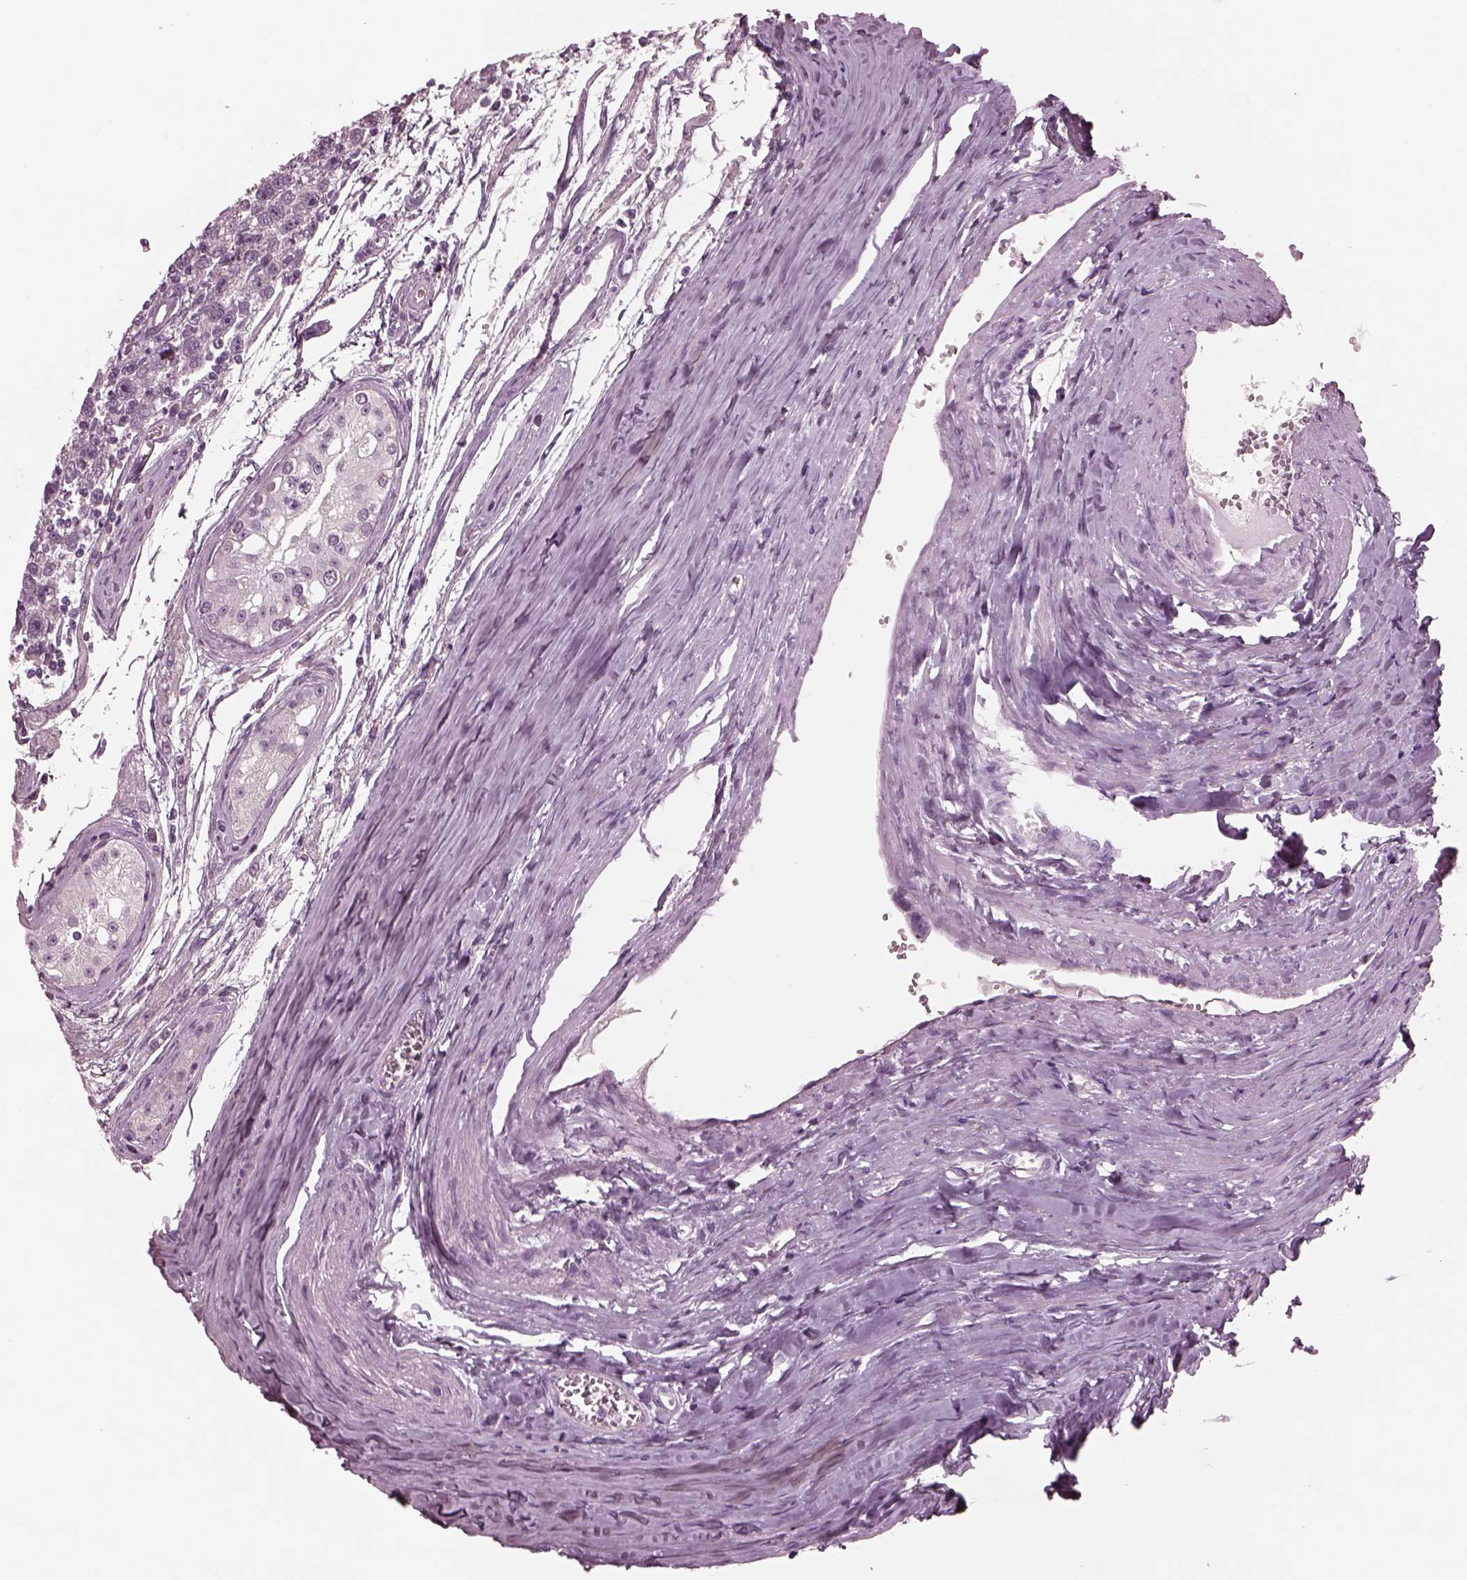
{"staining": {"intensity": "negative", "quantity": "none", "location": "none"}, "tissue": "testis cancer", "cell_type": "Tumor cells", "image_type": "cancer", "snomed": [{"axis": "morphology", "description": "Seminoma, NOS"}, {"axis": "topography", "description": "Testis"}], "caption": "Seminoma (testis) was stained to show a protein in brown. There is no significant staining in tumor cells. (DAB (3,3'-diaminobenzidine) IHC, high magnification).", "gene": "AP4M1", "patient": {"sex": "male", "age": 30}}